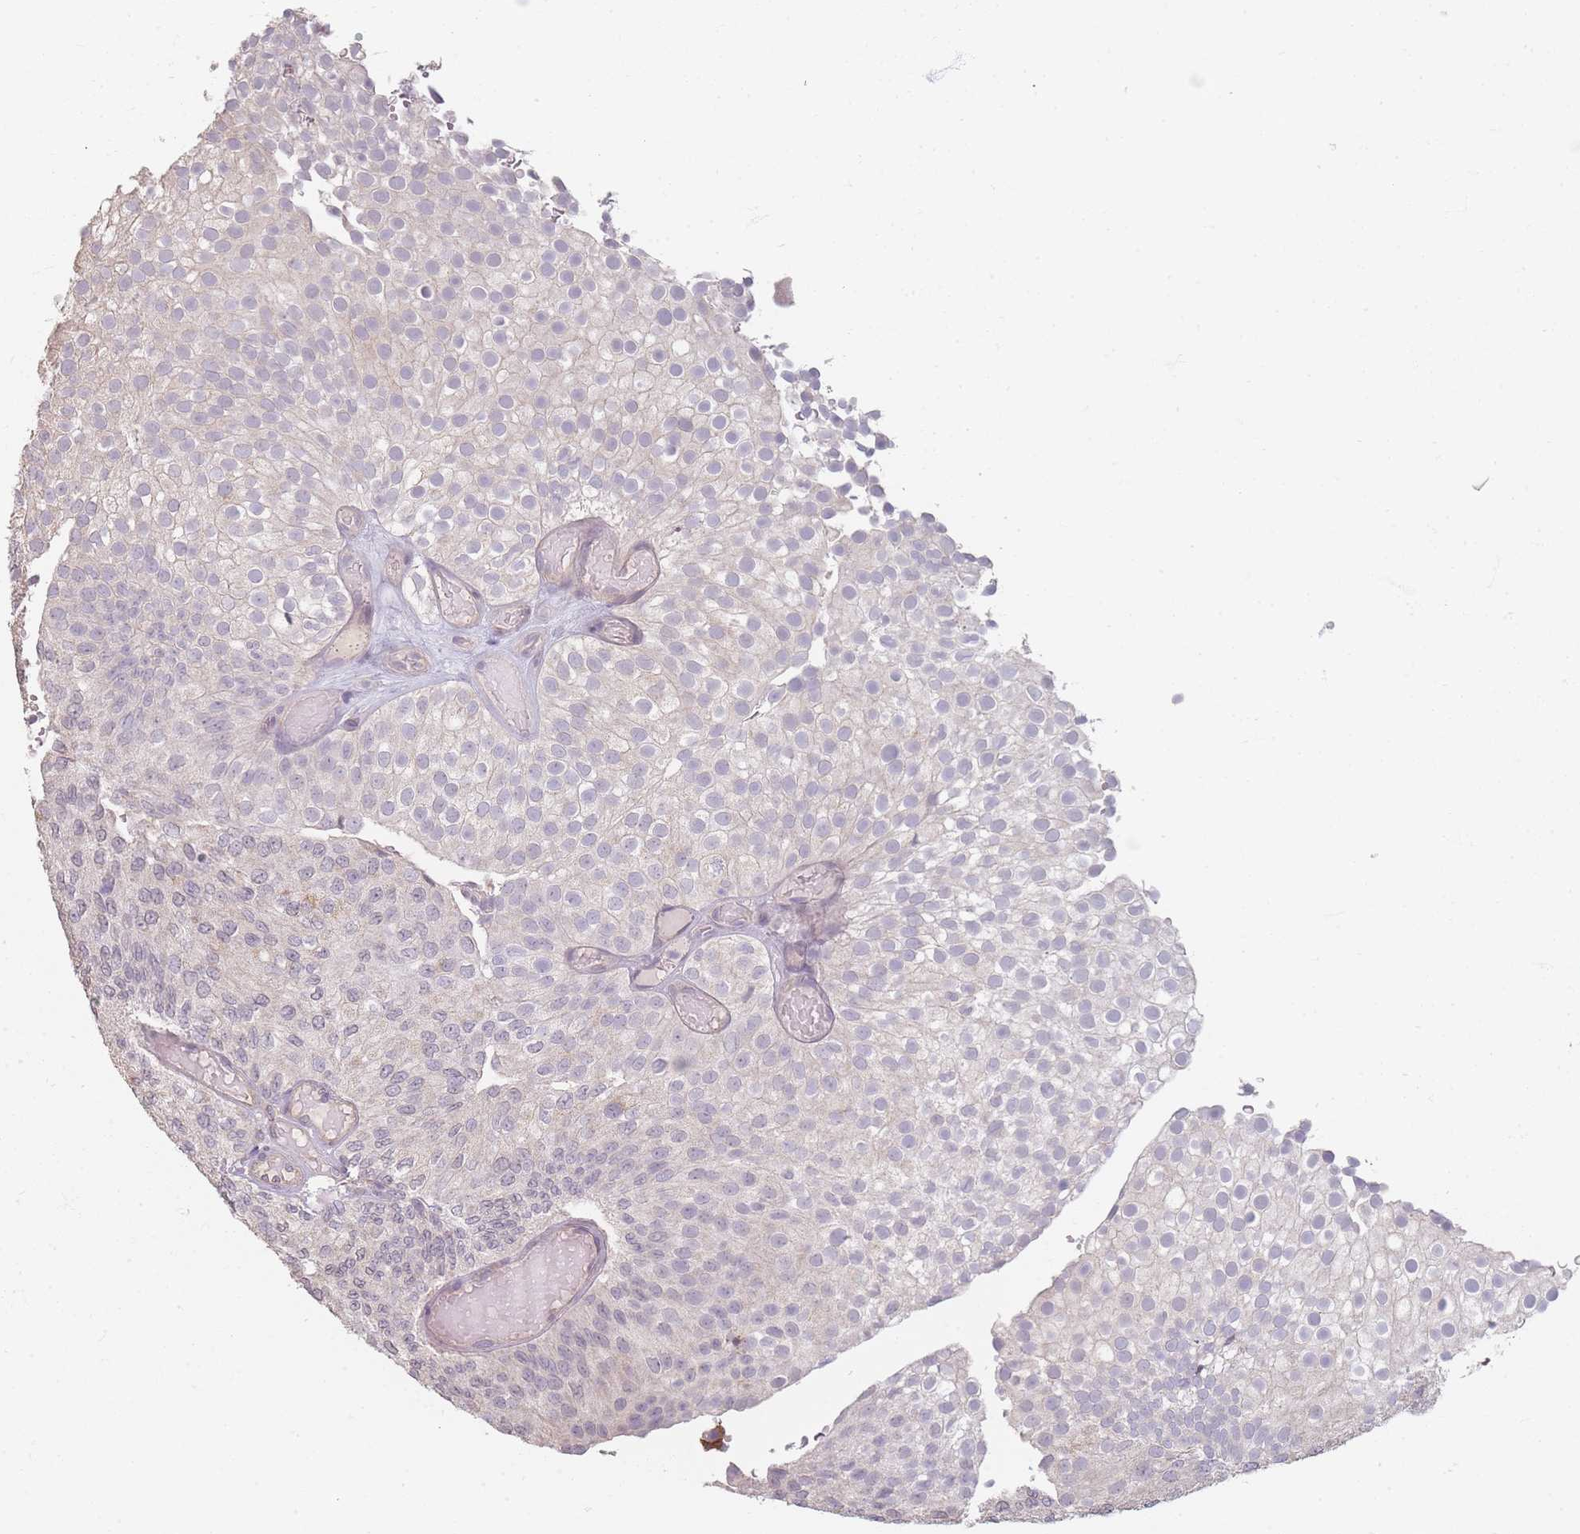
{"staining": {"intensity": "negative", "quantity": "none", "location": "none"}, "tissue": "urothelial cancer", "cell_type": "Tumor cells", "image_type": "cancer", "snomed": [{"axis": "morphology", "description": "Urothelial carcinoma, Low grade"}, {"axis": "topography", "description": "Urinary bladder"}], "caption": "Photomicrograph shows no significant protein positivity in tumor cells of urothelial carcinoma (low-grade).", "gene": "RFTN1", "patient": {"sex": "male", "age": 78}}